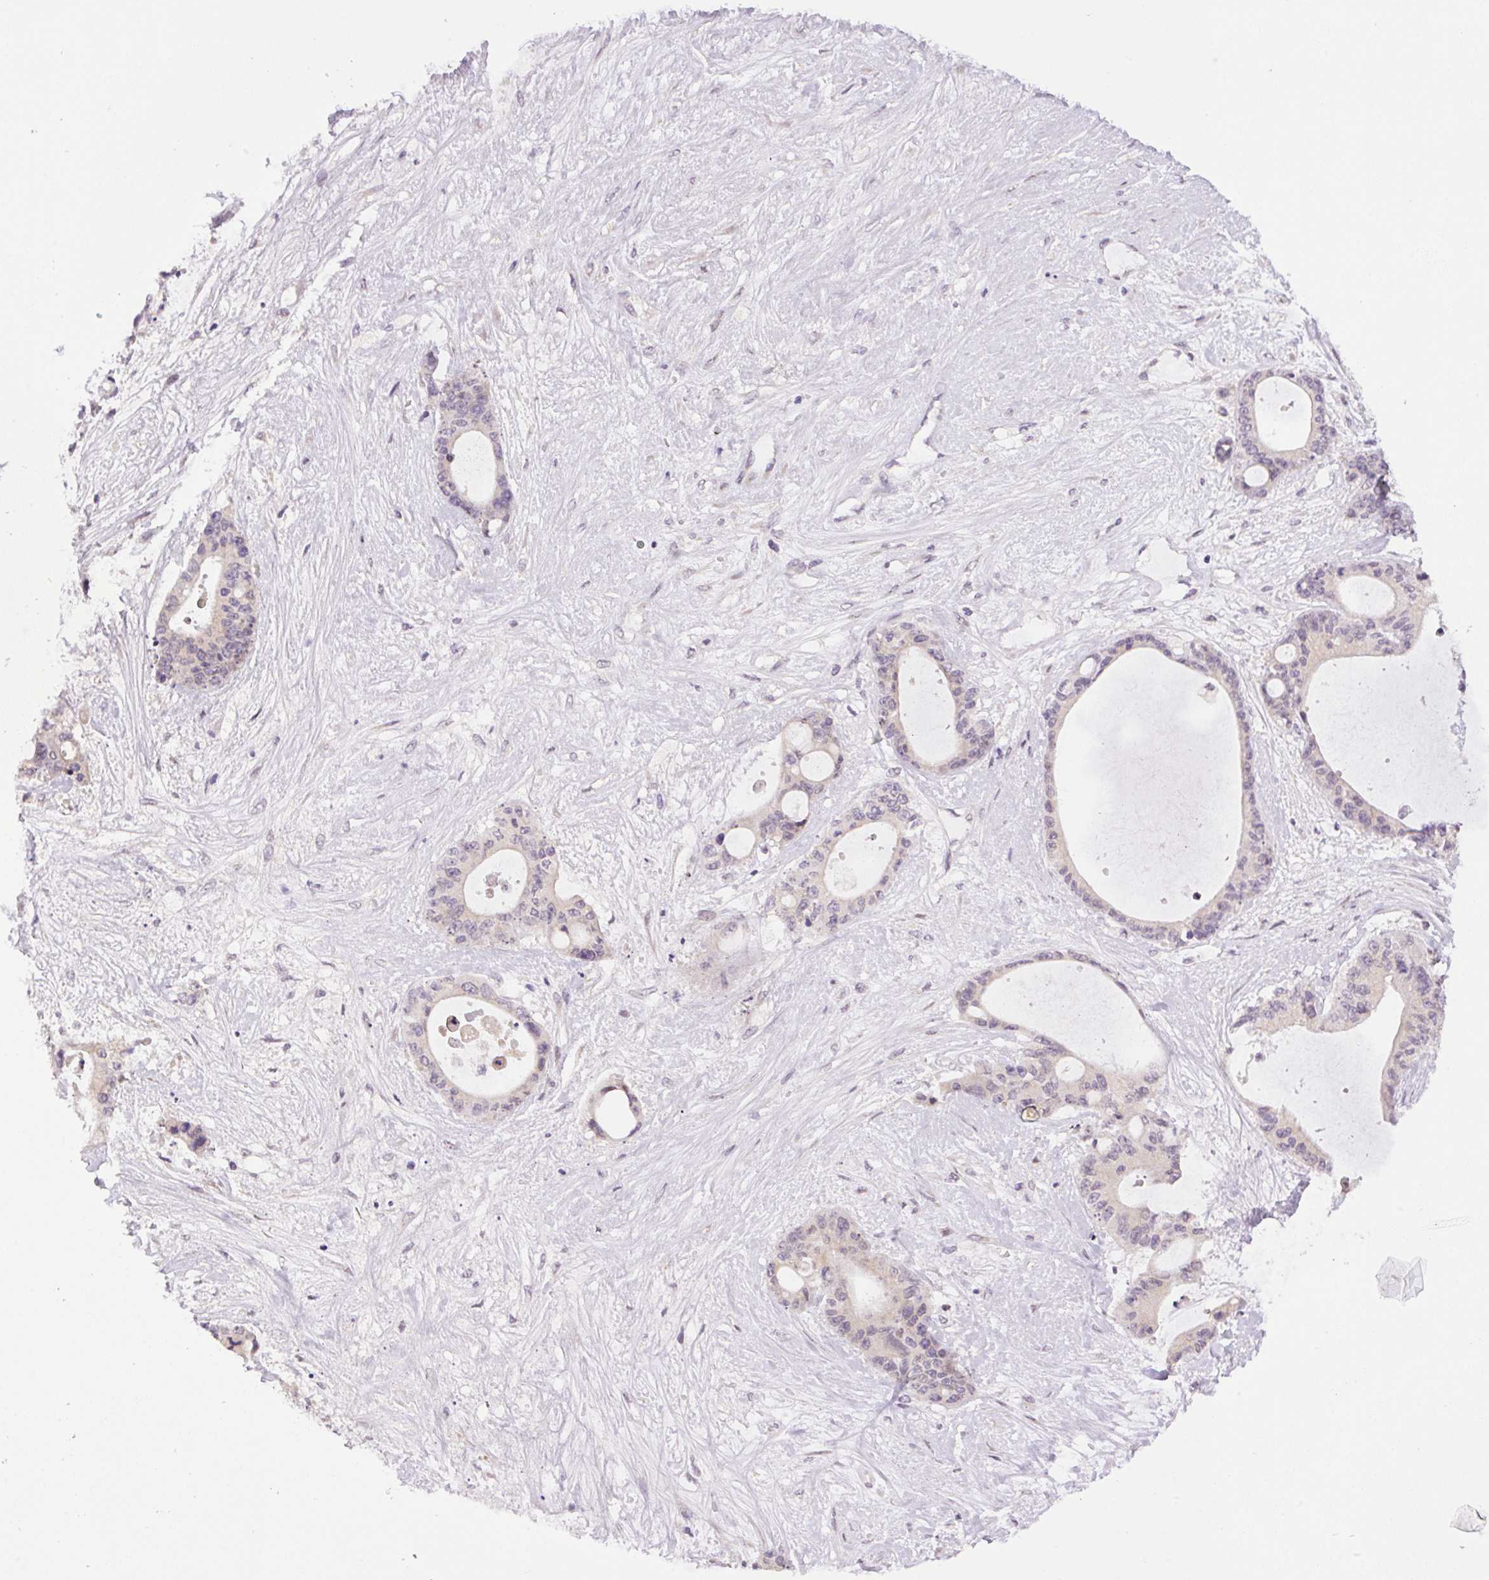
{"staining": {"intensity": "negative", "quantity": "none", "location": "none"}, "tissue": "liver cancer", "cell_type": "Tumor cells", "image_type": "cancer", "snomed": [{"axis": "morphology", "description": "Normal tissue, NOS"}, {"axis": "morphology", "description": "Cholangiocarcinoma"}, {"axis": "topography", "description": "Liver"}, {"axis": "topography", "description": "Peripheral nerve tissue"}], "caption": "IHC of human liver cancer (cholangiocarcinoma) displays no positivity in tumor cells. The staining is performed using DAB brown chromogen with nuclei counter-stained in using hematoxylin.", "gene": "SMIM13", "patient": {"sex": "female", "age": 73}}